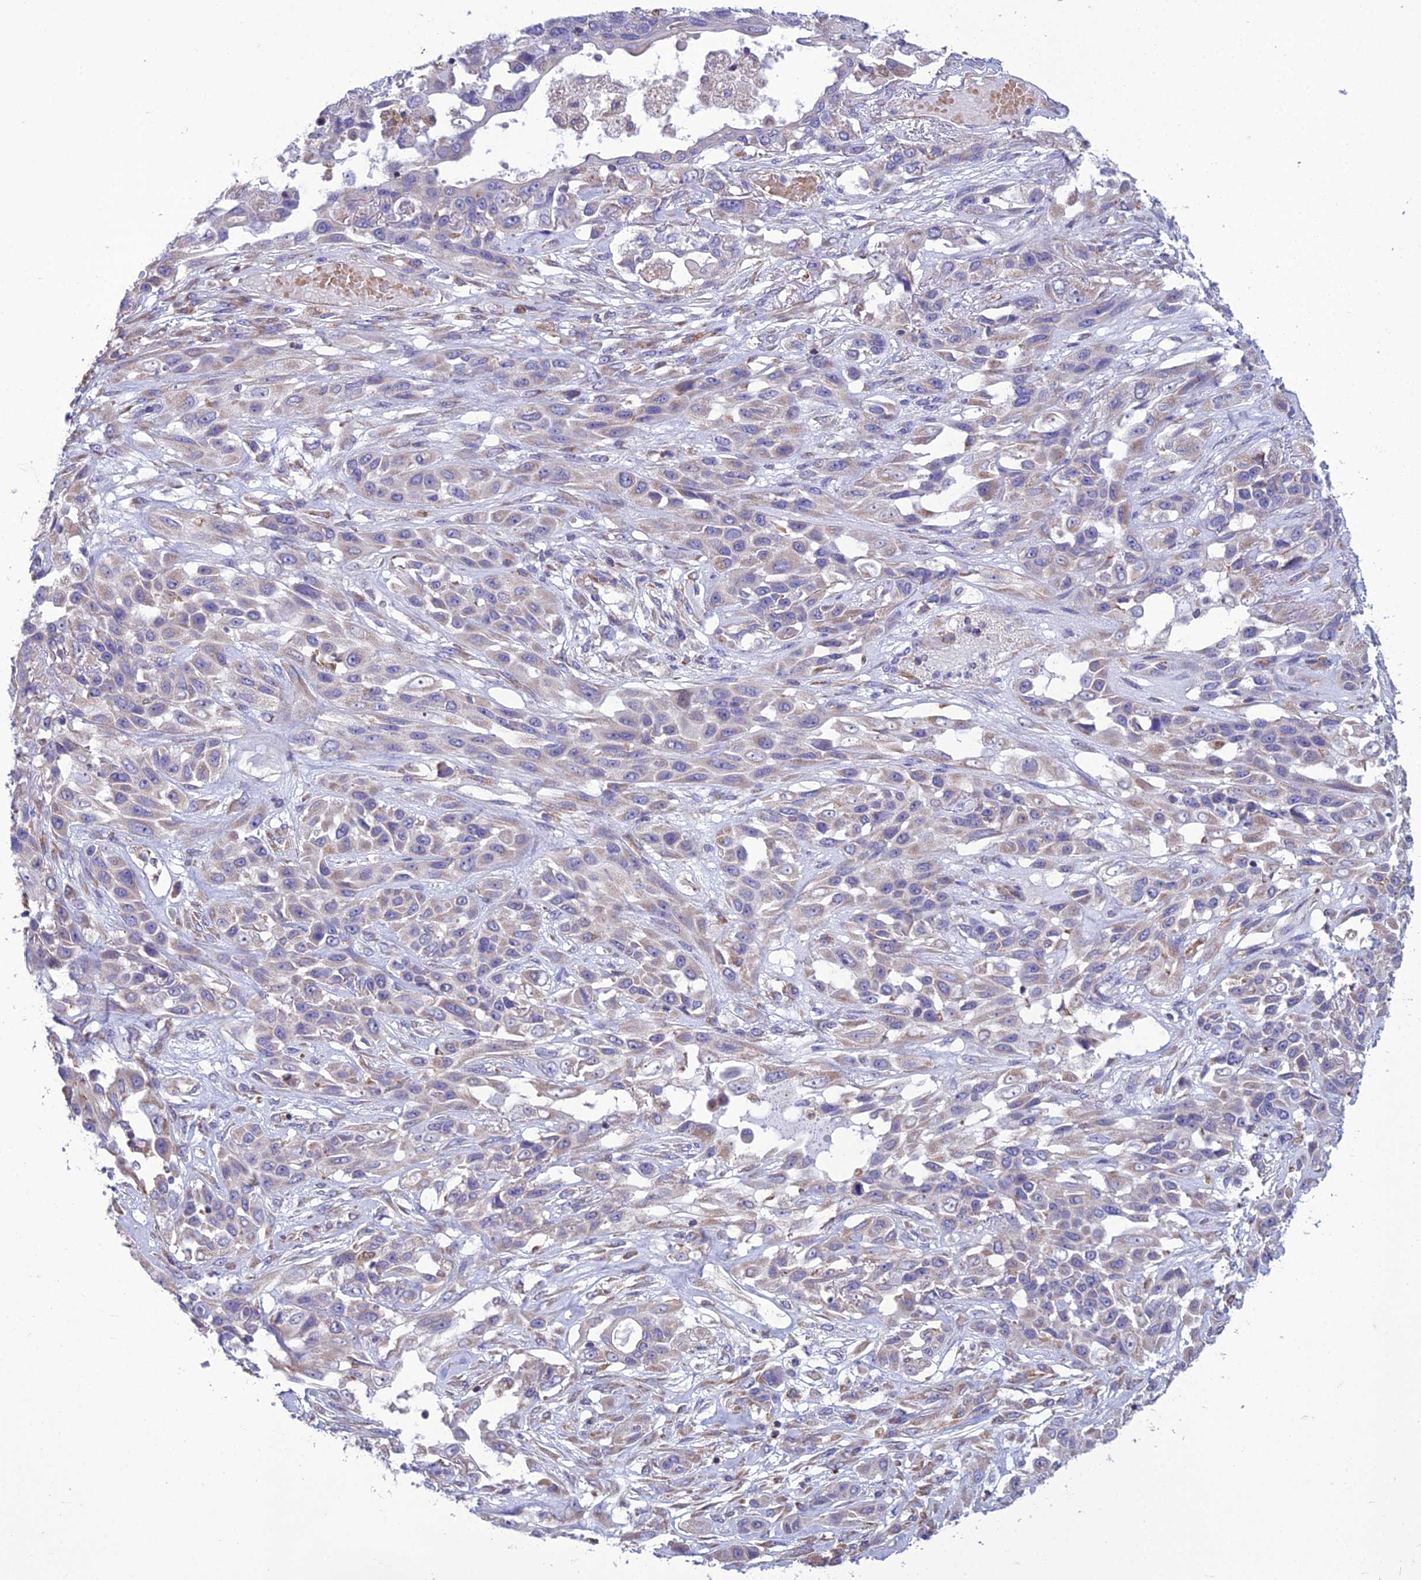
{"staining": {"intensity": "weak", "quantity": "<25%", "location": "cytoplasmic/membranous"}, "tissue": "lung cancer", "cell_type": "Tumor cells", "image_type": "cancer", "snomed": [{"axis": "morphology", "description": "Squamous cell carcinoma, NOS"}, {"axis": "topography", "description": "Lung"}], "caption": "IHC image of human squamous cell carcinoma (lung) stained for a protein (brown), which reveals no staining in tumor cells. (DAB IHC visualized using brightfield microscopy, high magnification).", "gene": "GIMAP1", "patient": {"sex": "female", "age": 70}}